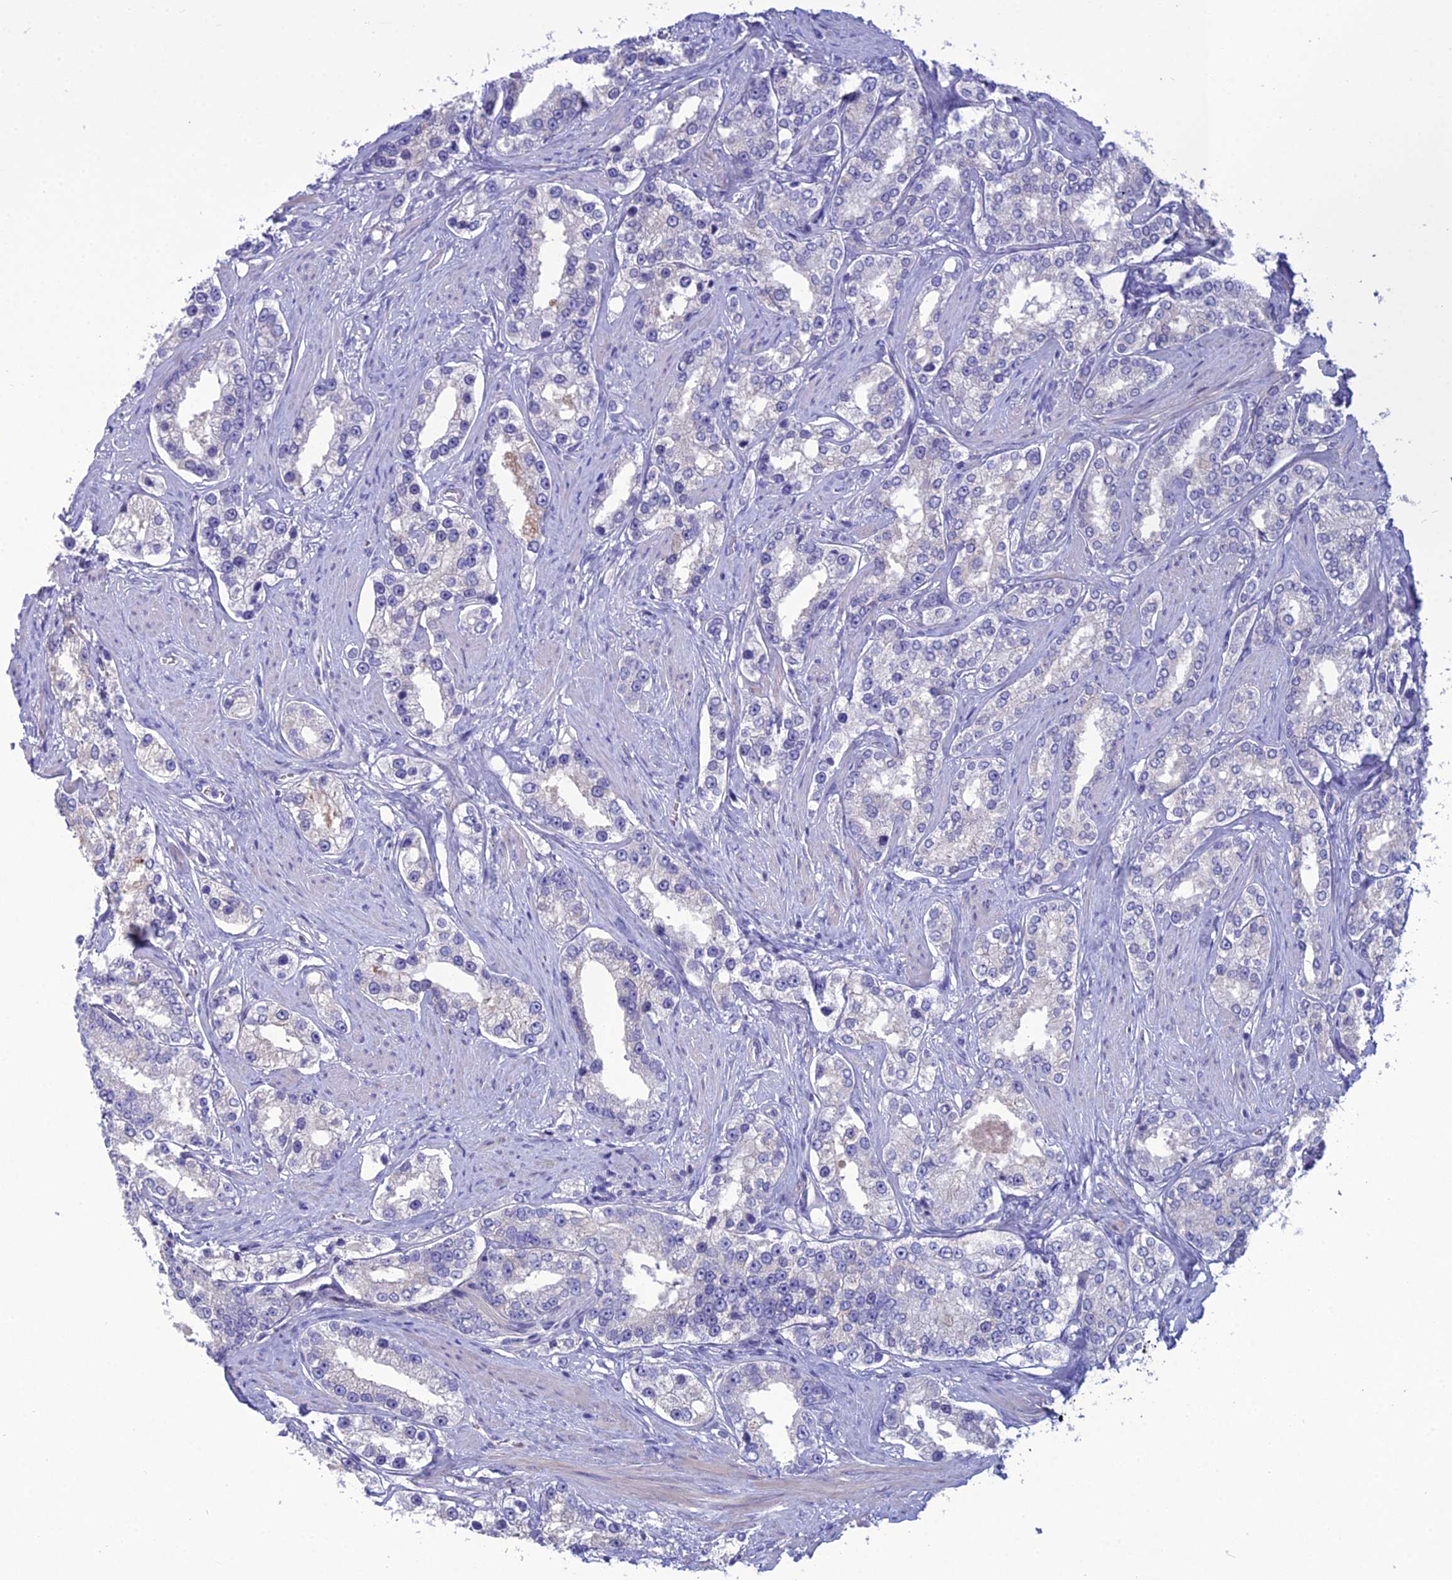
{"staining": {"intensity": "negative", "quantity": "none", "location": "none"}, "tissue": "prostate cancer", "cell_type": "Tumor cells", "image_type": "cancer", "snomed": [{"axis": "morphology", "description": "Normal tissue, NOS"}, {"axis": "morphology", "description": "Adenocarcinoma, High grade"}, {"axis": "topography", "description": "Prostate"}], "caption": "This is an IHC micrograph of human prostate cancer. There is no staining in tumor cells.", "gene": "CRB2", "patient": {"sex": "male", "age": 83}}